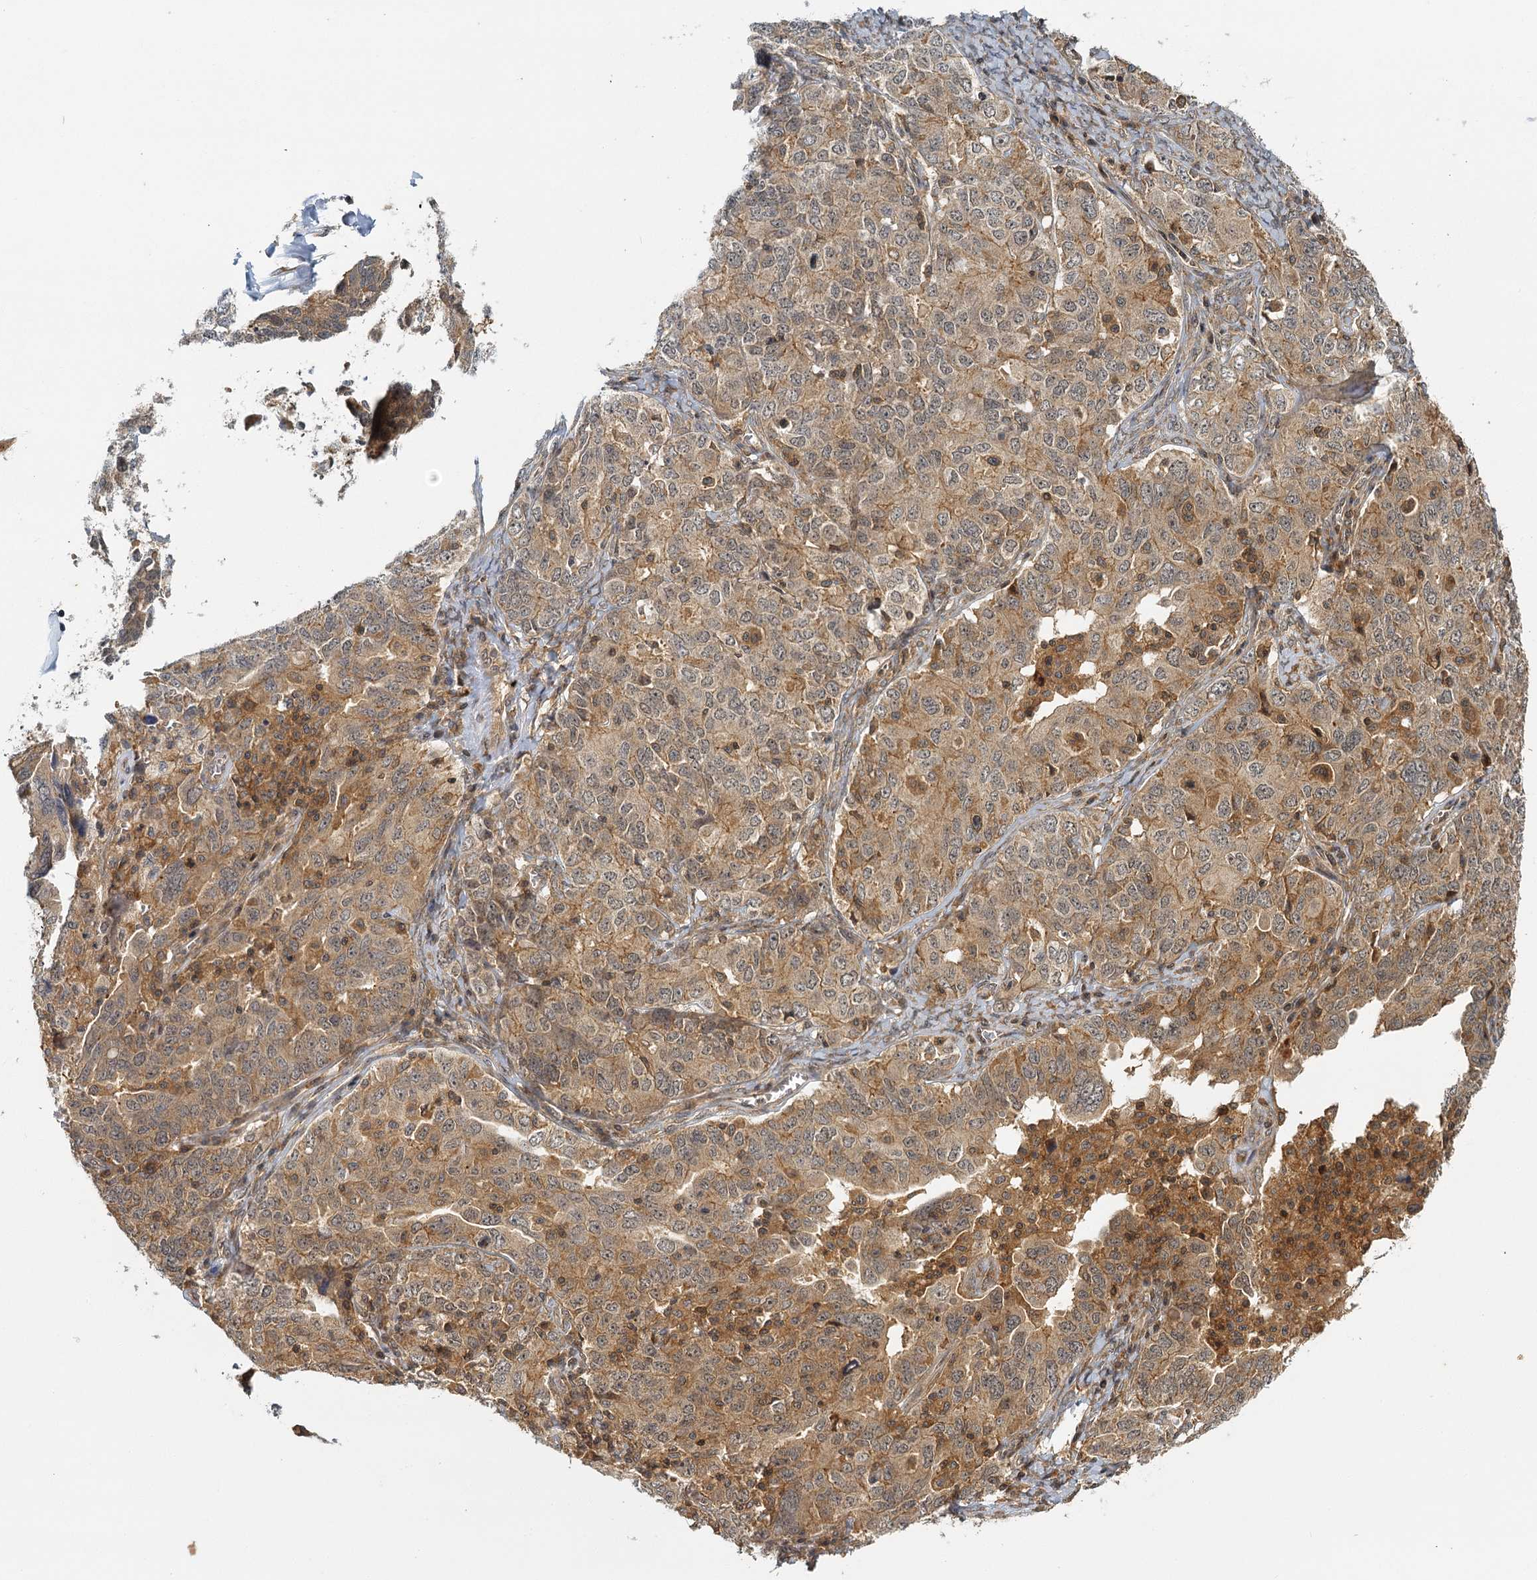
{"staining": {"intensity": "moderate", "quantity": ">75%", "location": "cytoplasmic/membranous"}, "tissue": "ovarian cancer", "cell_type": "Tumor cells", "image_type": "cancer", "snomed": [{"axis": "morphology", "description": "Carcinoma, endometroid"}, {"axis": "topography", "description": "Ovary"}], "caption": "Ovarian cancer stained for a protein (brown) displays moderate cytoplasmic/membranous positive staining in about >75% of tumor cells.", "gene": "ZNF549", "patient": {"sex": "female", "age": 62}}